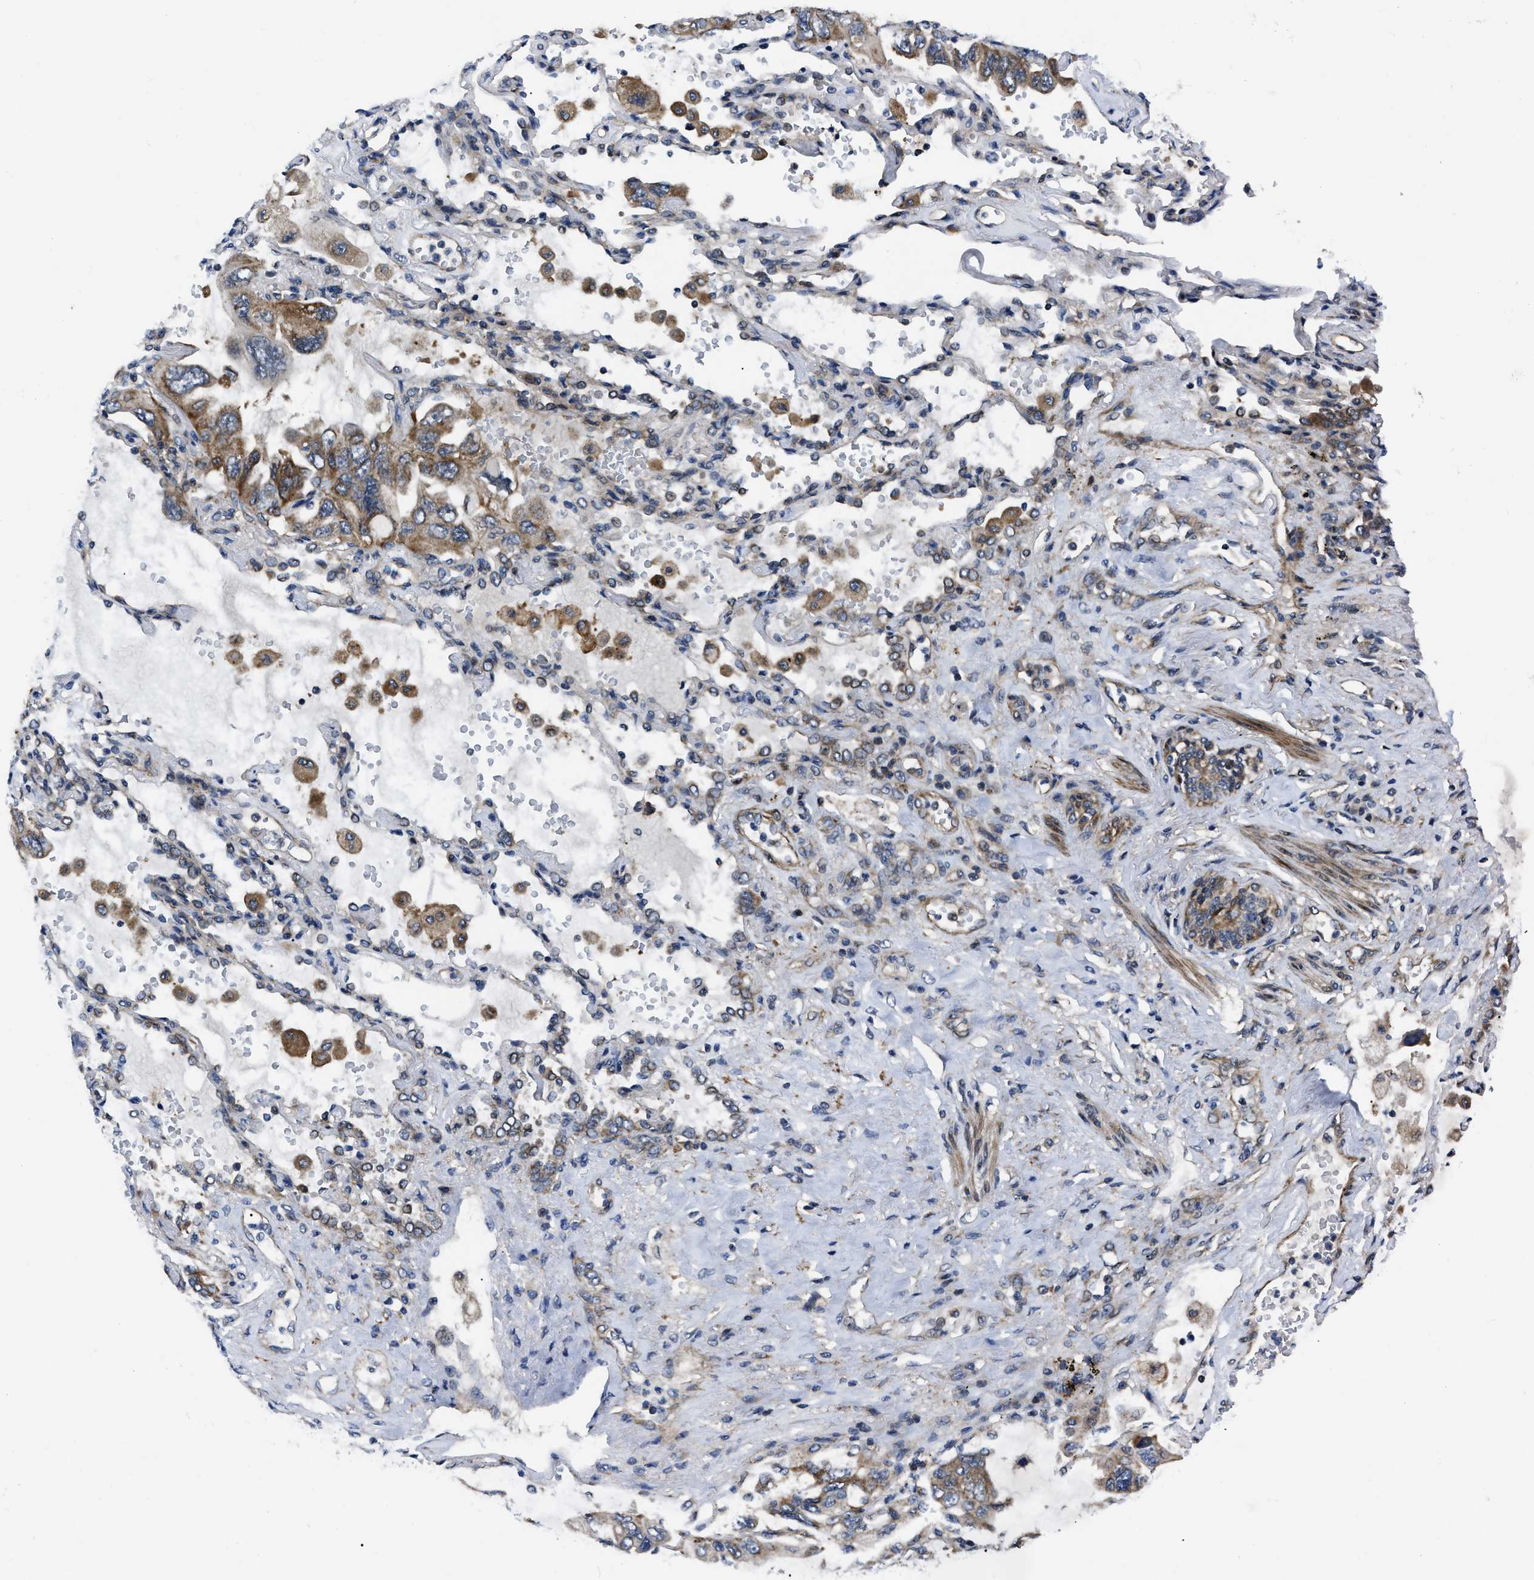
{"staining": {"intensity": "moderate", "quantity": ">75%", "location": "cytoplasmic/membranous"}, "tissue": "lung cancer", "cell_type": "Tumor cells", "image_type": "cancer", "snomed": [{"axis": "morphology", "description": "Squamous cell carcinoma, NOS"}, {"axis": "topography", "description": "Lung"}], "caption": "Immunohistochemical staining of lung squamous cell carcinoma demonstrates moderate cytoplasmic/membranous protein expression in approximately >75% of tumor cells. (DAB IHC, brown staining for protein, blue staining for nuclei).", "gene": "PPWD1", "patient": {"sex": "female", "age": 73}}